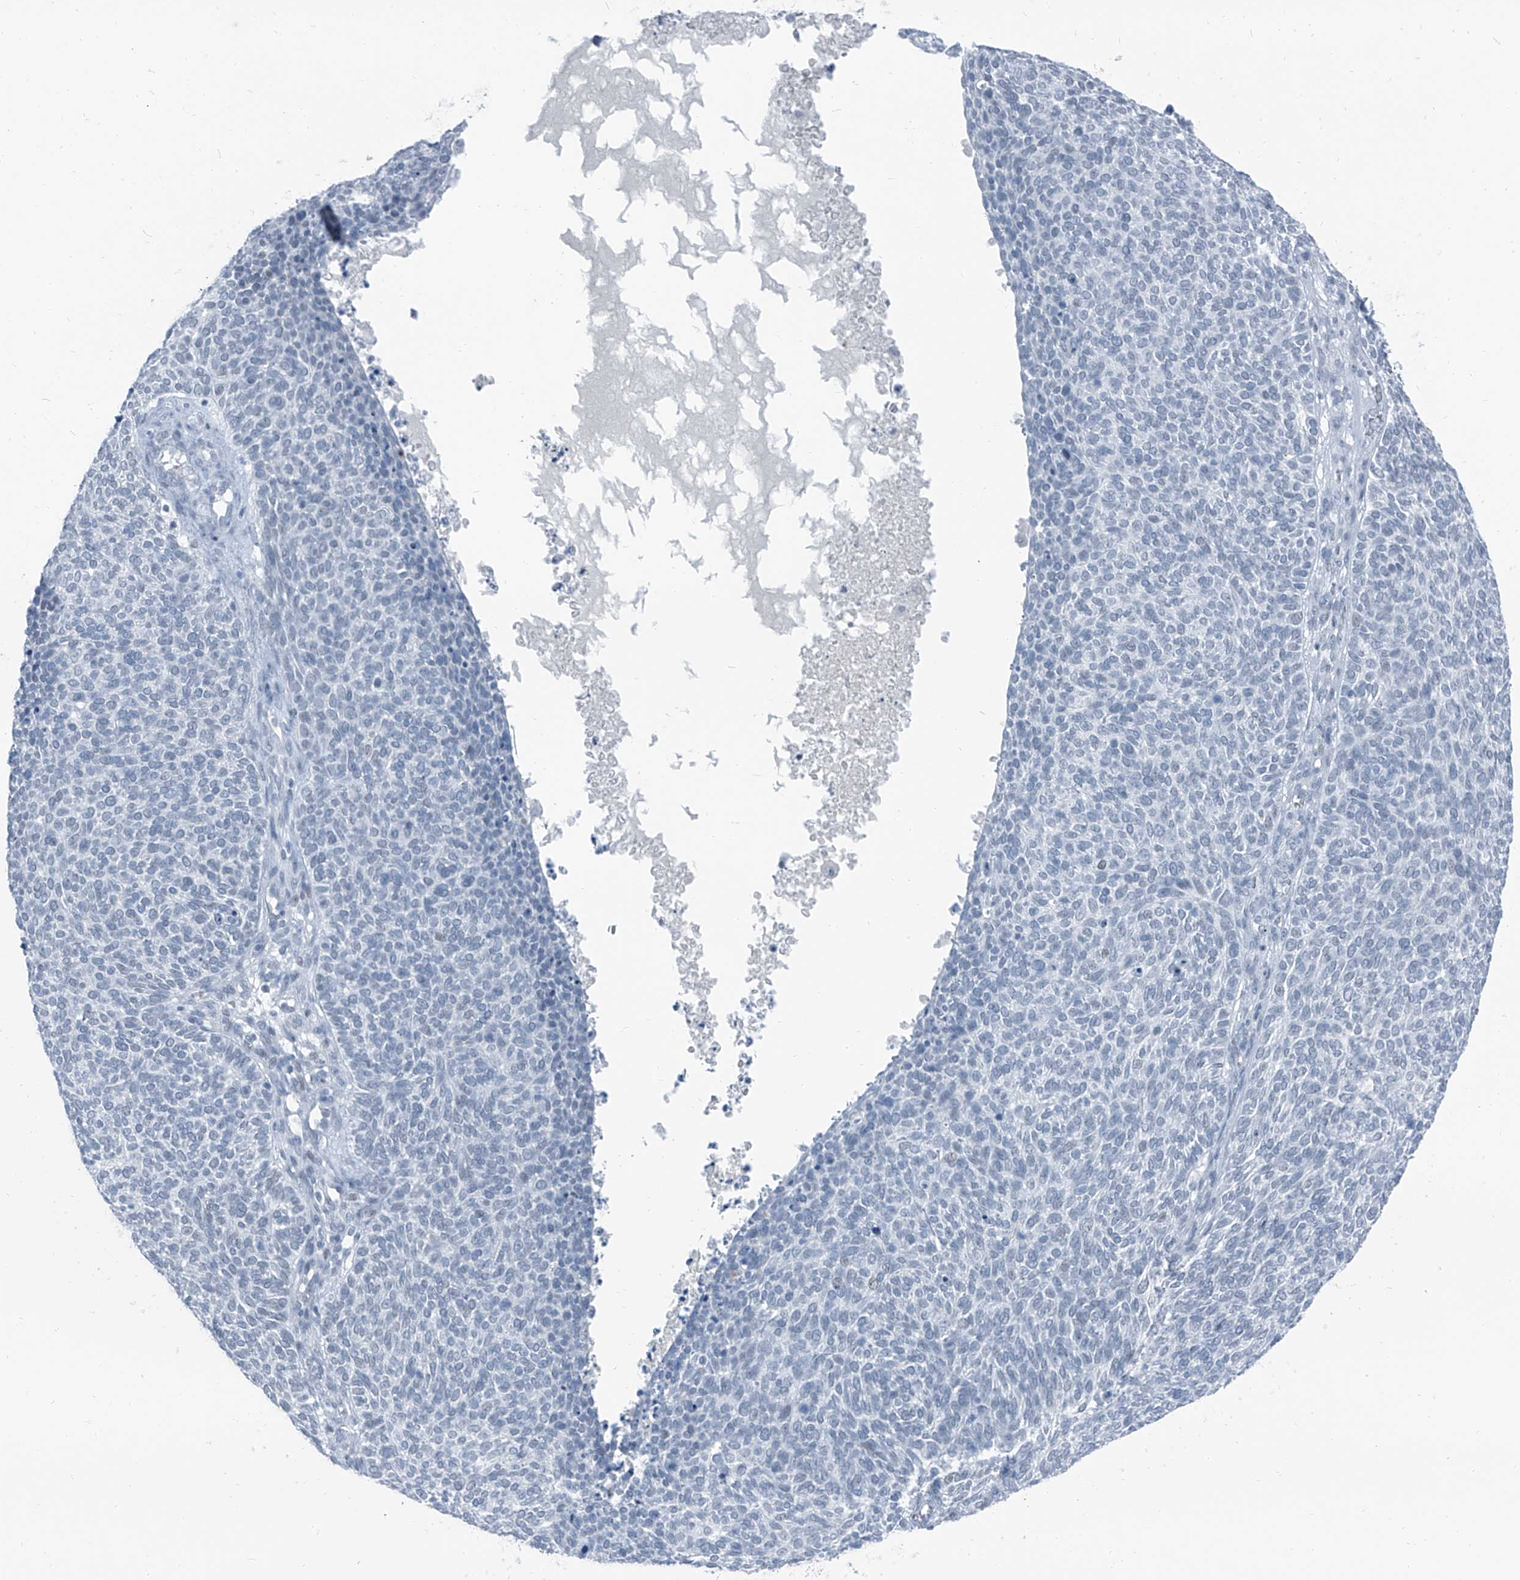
{"staining": {"intensity": "negative", "quantity": "none", "location": "none"}, "tissue": "skin cancer", "cell_type": "Tumor cells", "image_type": "cancer", "snomed": [{"axis": "morphology", "description": "Squamous cell carcinoma, NOS"}, {"axis": "topography", "description": "Skin"}], "caption": "DAB immunohistochemical staining of skin cancer (squamous cell carcinoma) shows no significant staining in tumor cells.", "gene": "RGN", "patient": {"sex": "female", "age": 90}}